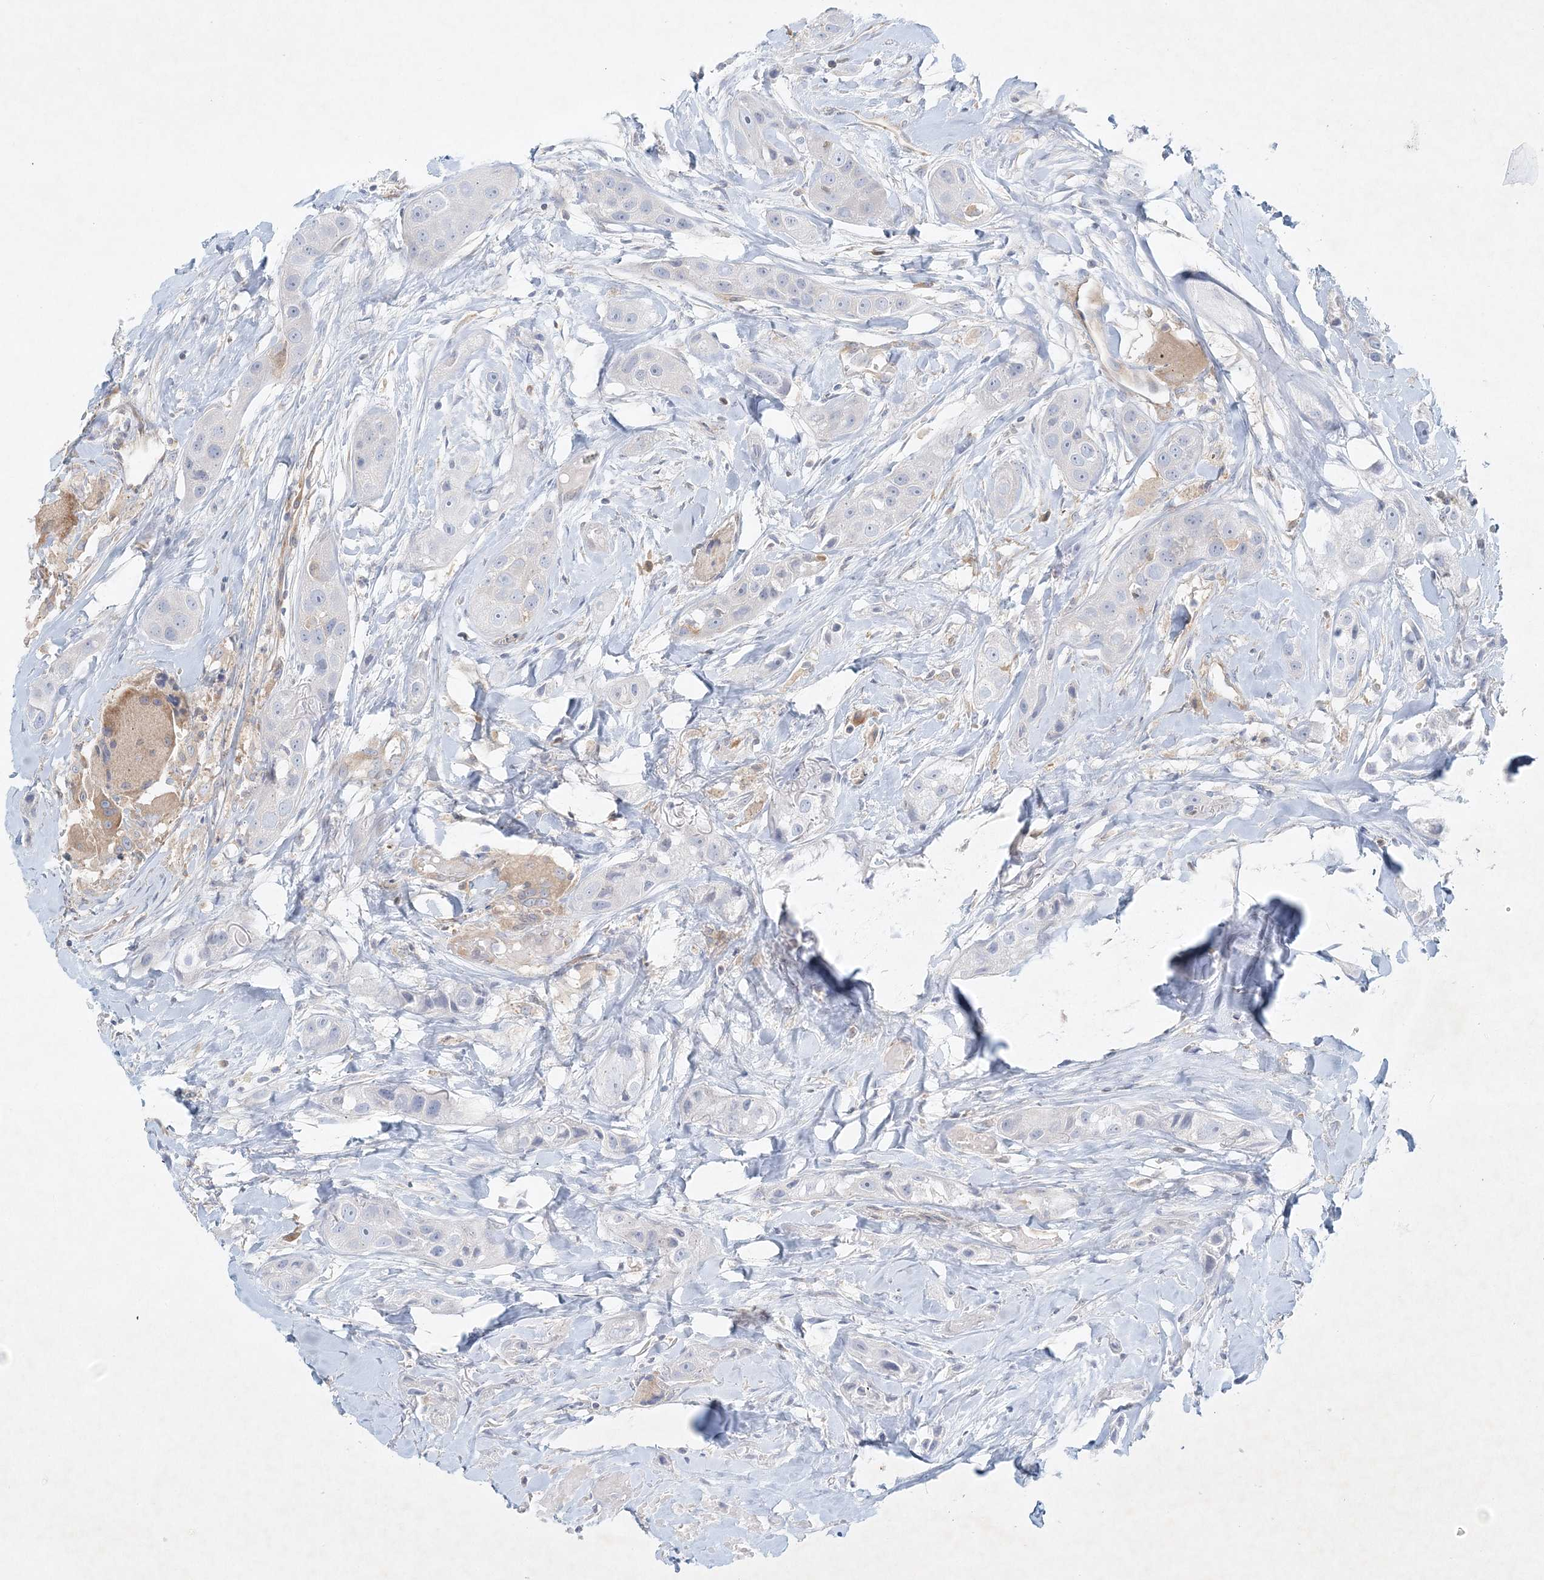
{"staining": {"intensity": "negative", "quantity": "none", "location": "none"}, "tissue": "head and neck cancer", "cell_type": "Tumor cells", "image_type": "cancer", "snomed": [{"axis": "morphology", "description": "Normal tissue, NOS"}, {"axis": "morphology", "description": "Squamous cell carcinoma, NOS"}, {"axis": "topography", "description": "Skeletal muscle"}, {"axis": "topography", "description": "Head-Neck"}], "caption": "Tumor cells show no significant expression in head and neck cancer.", "gene": "STK11IP", "patient": {"sex": "male", "age": 51}}